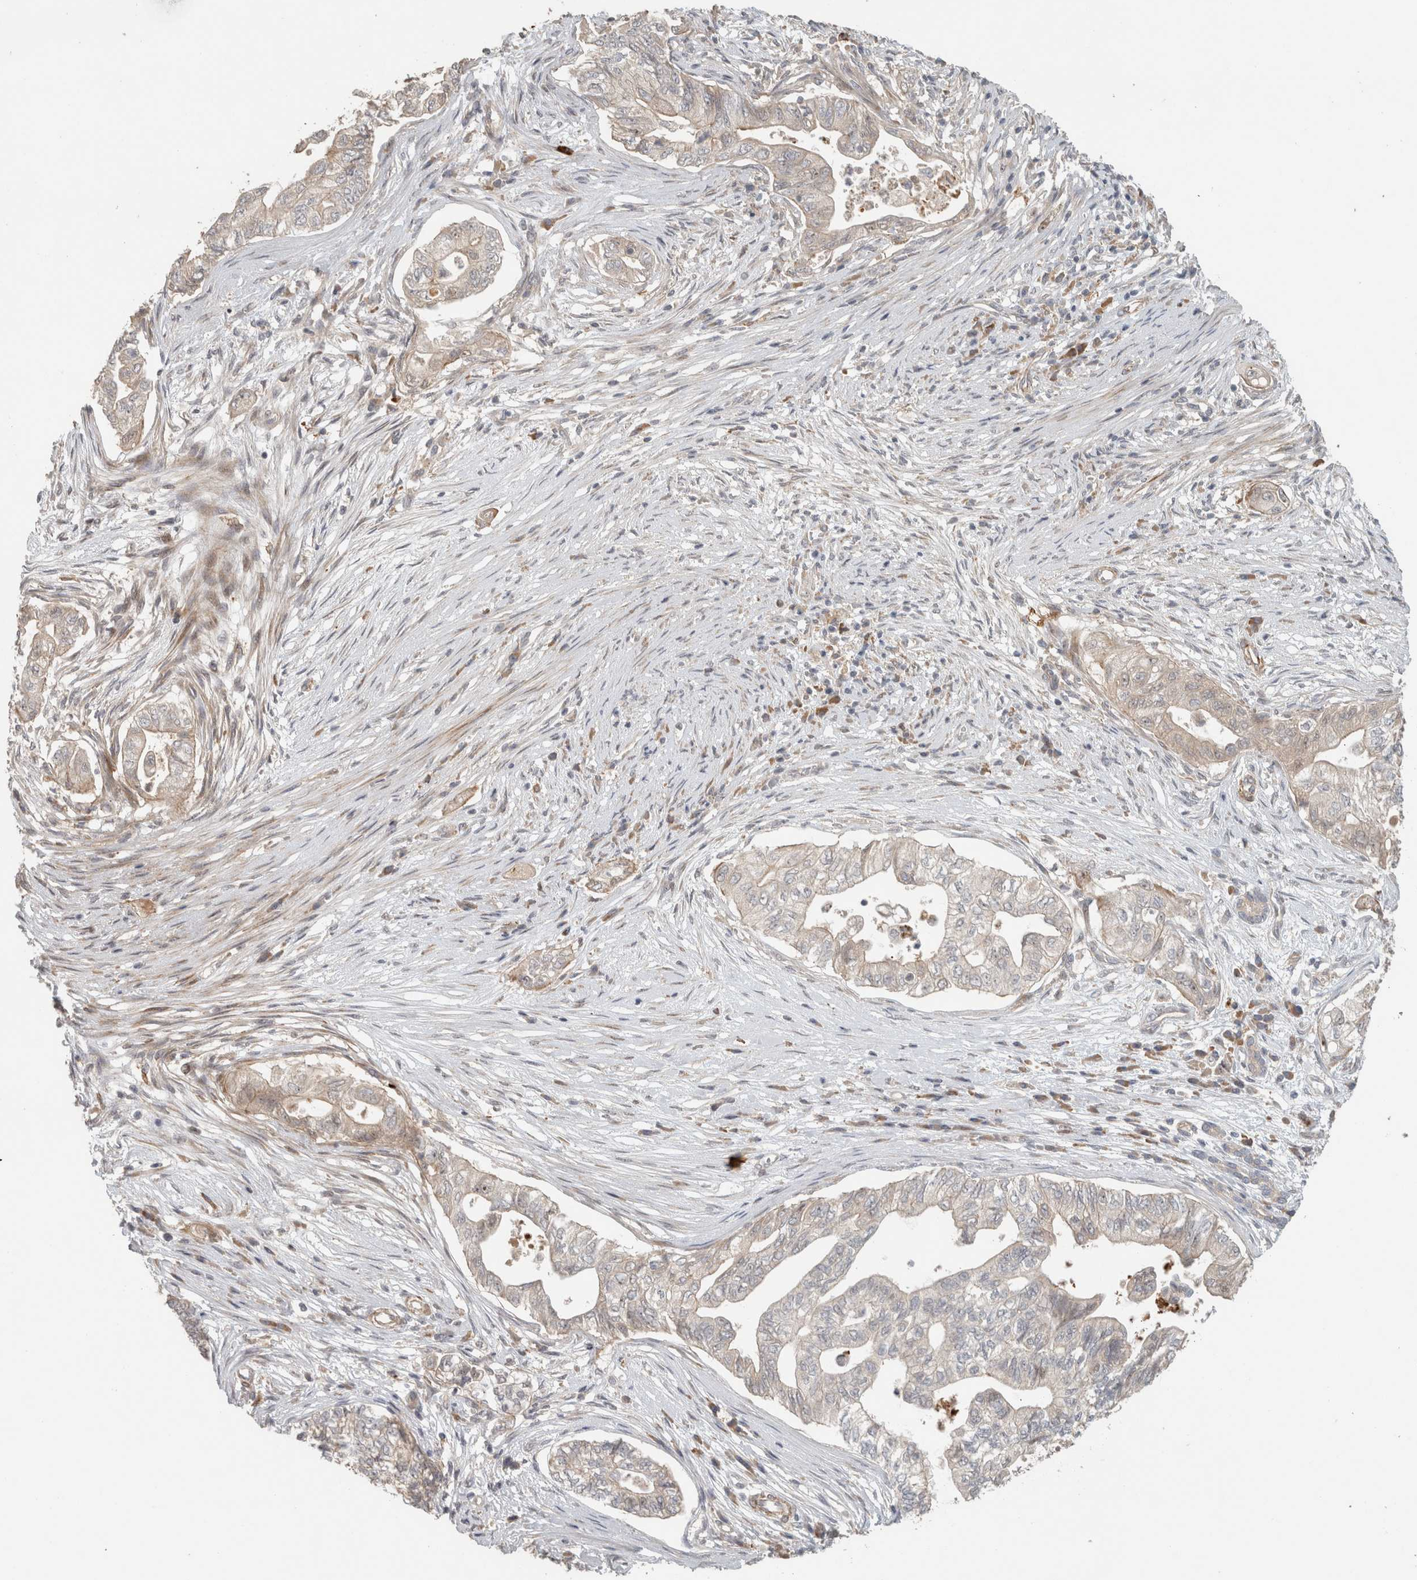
{"staining": {"intensity": "negative", "quantity": "none", "location": "none"}, "tissue": "pancreatic cancer", "cell_type": "Tumor cells", "image_type": "cancer", "snomed": [{"axis": "morphology", "description": "Adenocarcinoma, NOS"}, {"axis": "topography", "description": "Pancreas"}], "caption": "Tumor cells are negative for protein expression in human pancreatic adenocarcinoma.", "gene": "SIPA1L2", "patient": {"sex": "male", "age": 72}}